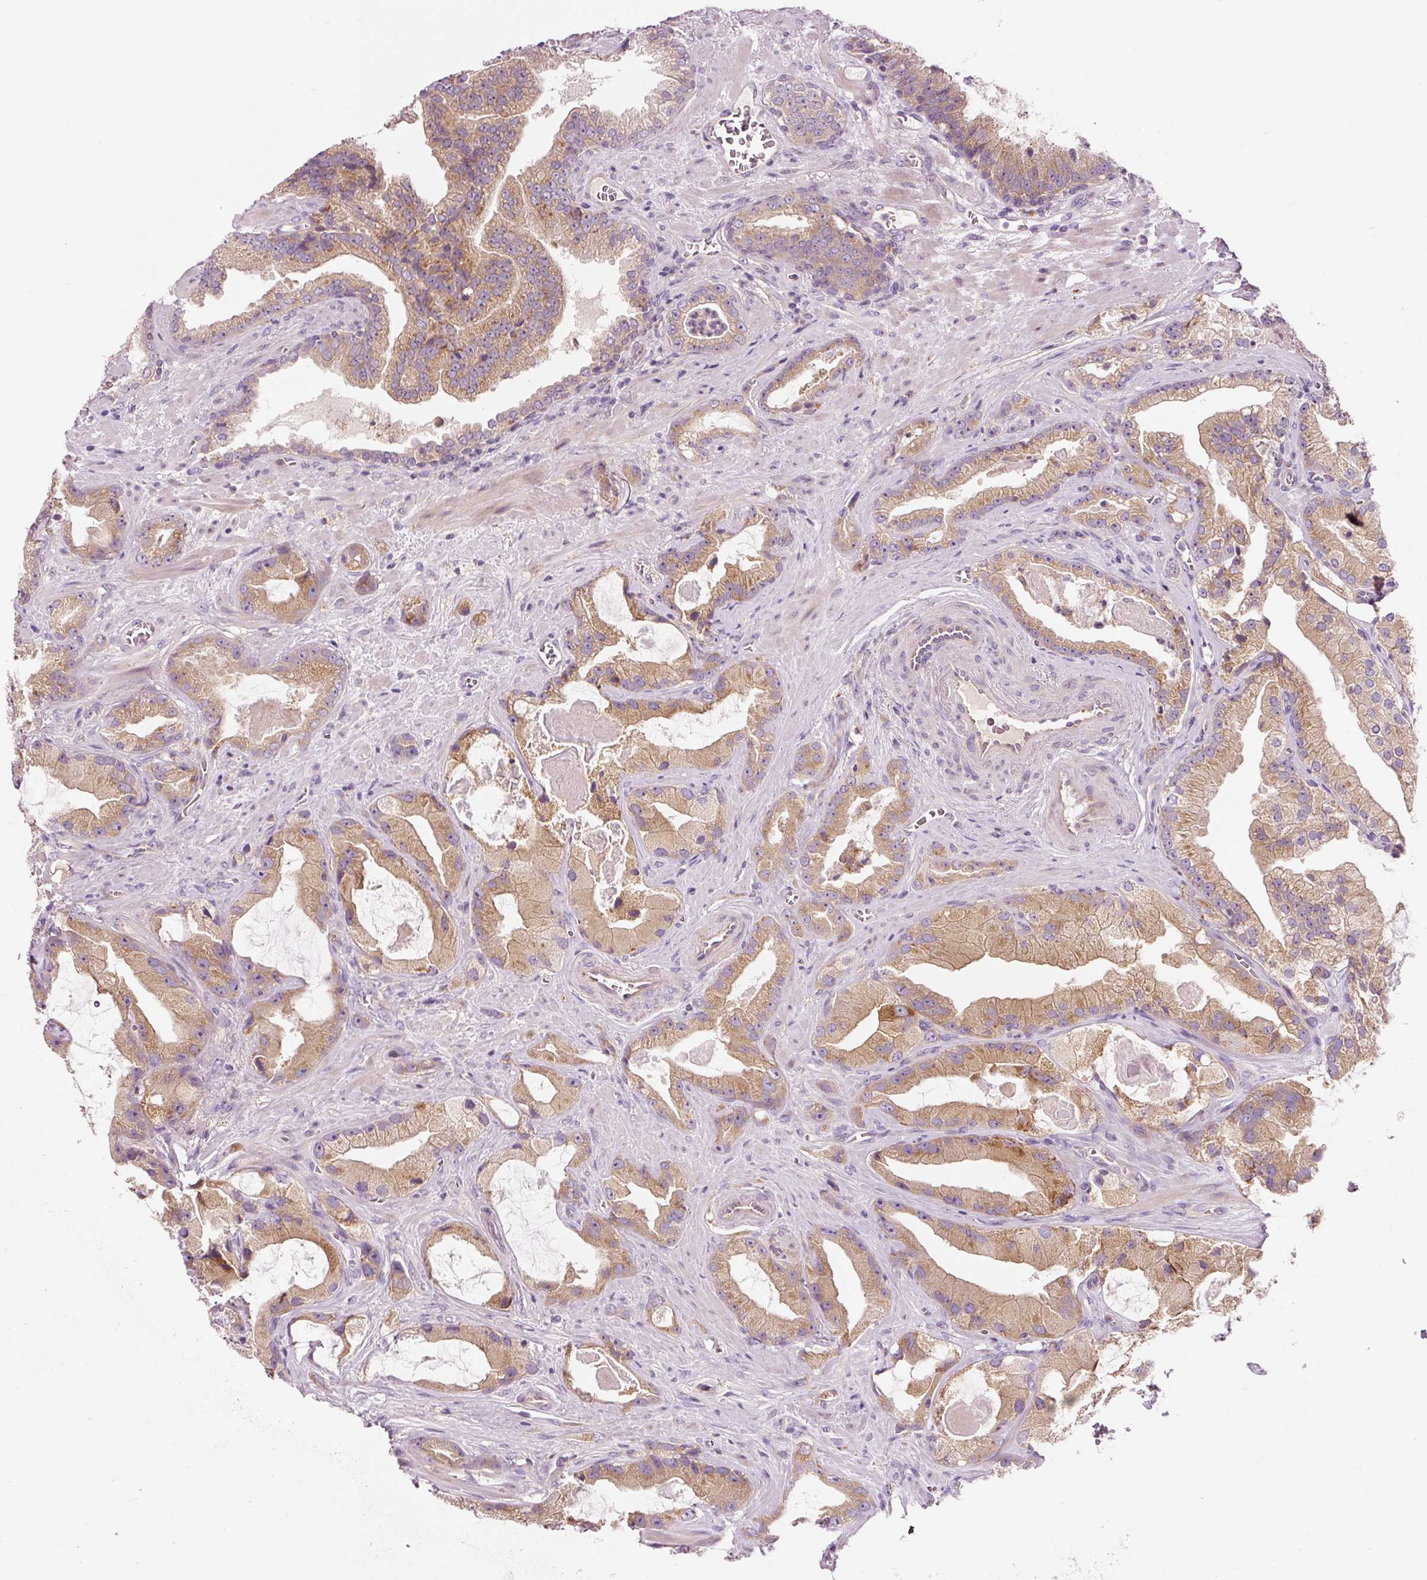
{"staining": {"intensity": "moderate", "quantity": ">75%", "location": "cytoplasmic/membranous"}, "tissue": "prostate cancer", "cell_type": "Tumor cells", "image_type": "cancer", "snomed": [{"axis": "morphology", "description": "Adenocarcinoma, High grade"}, {"axis": "topography", "description": "Prostate"}], "caption": "High-magnification brightfield microscopy of prostate cancer (high-grade adenocarcinoma) stained with DAB (3,3'-diaminobenzidine) (brown) and counterstained with hematoxylin (blue). tumor cells exhibit moderate cytoplasmic/membranous positivity is seen in about>75% of cells.", "gene": "NAPA", "patient": {"sex": "male", "age": 68}}